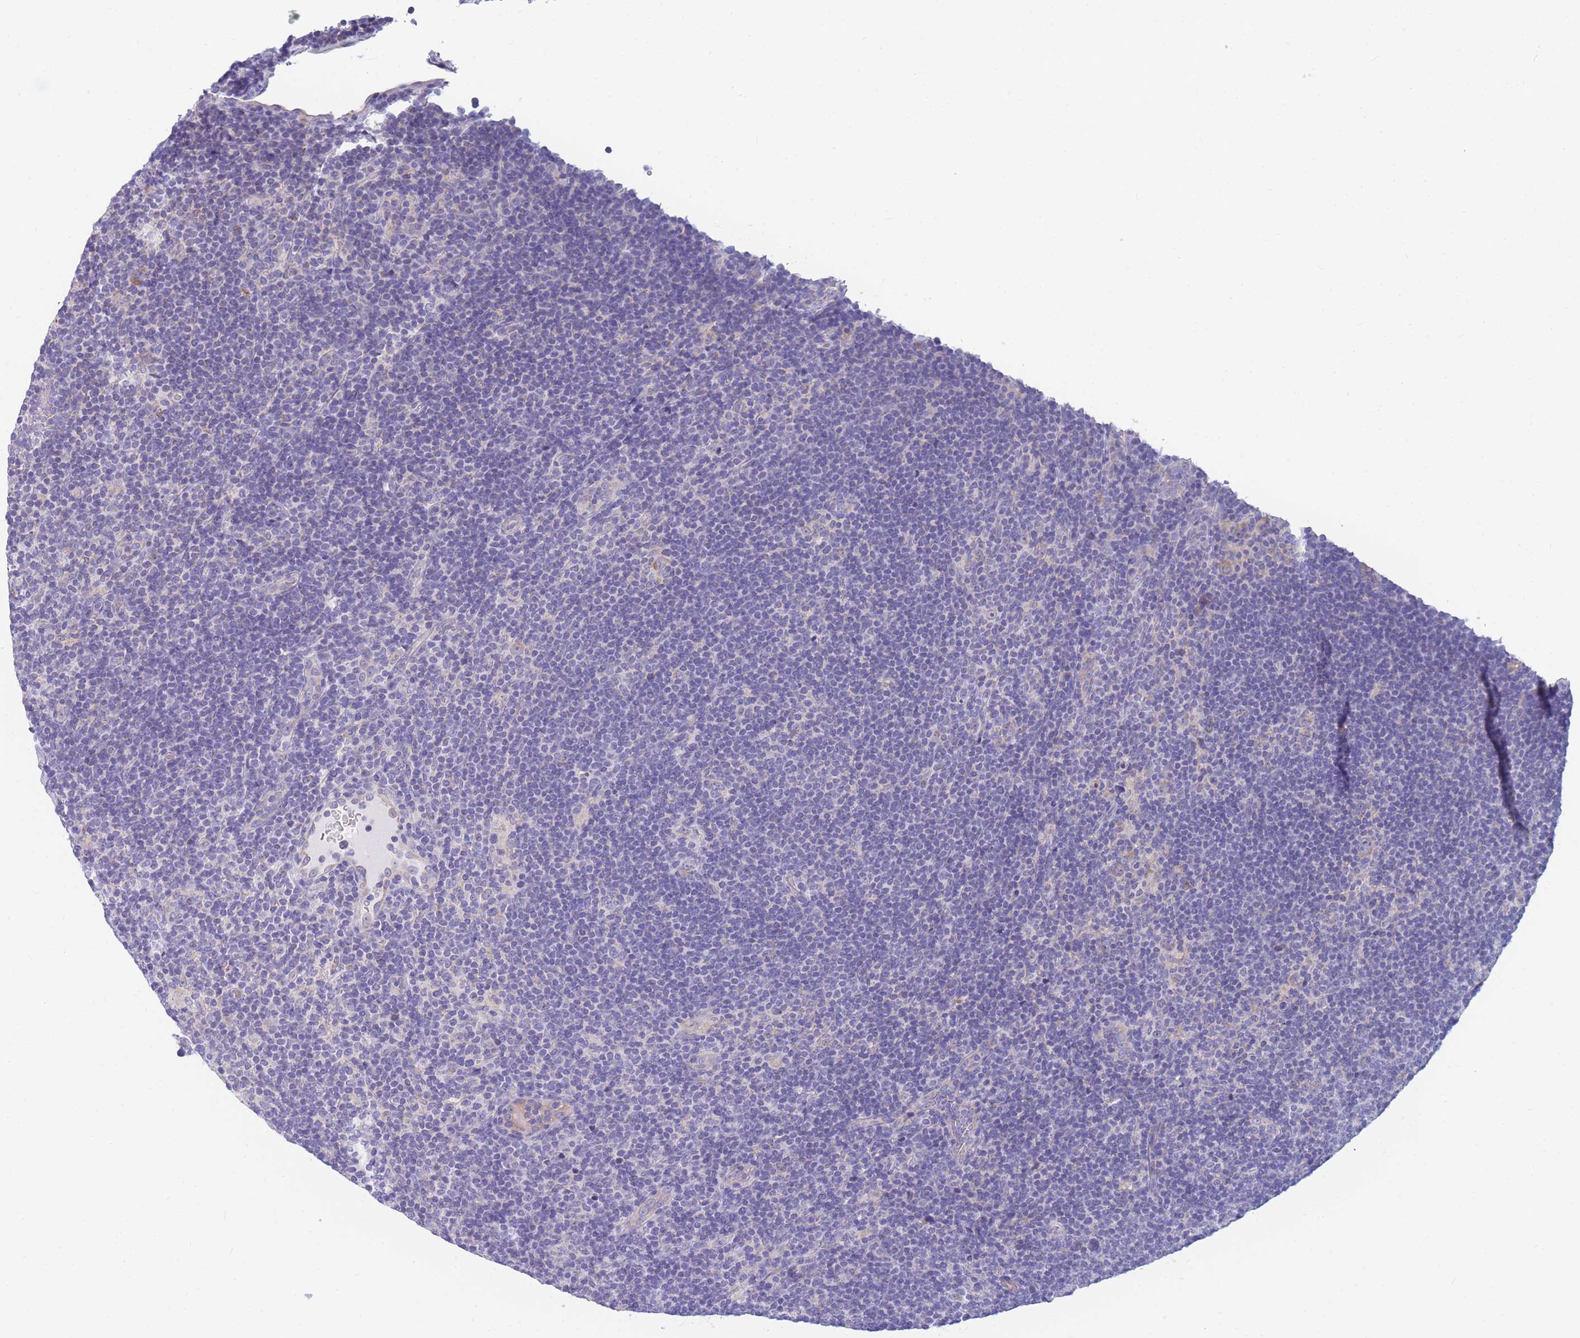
{"staining": {"intensity": "moderate", "quantity": "25%-75%", "location": "cytoplasmic/membranous"}, "tissue": "lymphoma", "cell_type": "Tumor cells", "image_type": "cancer", "snomed": [{"axis": "morphology", "description": "Hodgkin's disease, NOS"}, {"axis": "topography", "description": "Lymph node"}], "caption": "Lymphoma stained with a brown dye exhibits moderate cytoplasmic/membranous positive staining in about 25%-75% of tumor cells.", "gene": "DHRS11", "patient": {"sex": "female", "age": 57}}